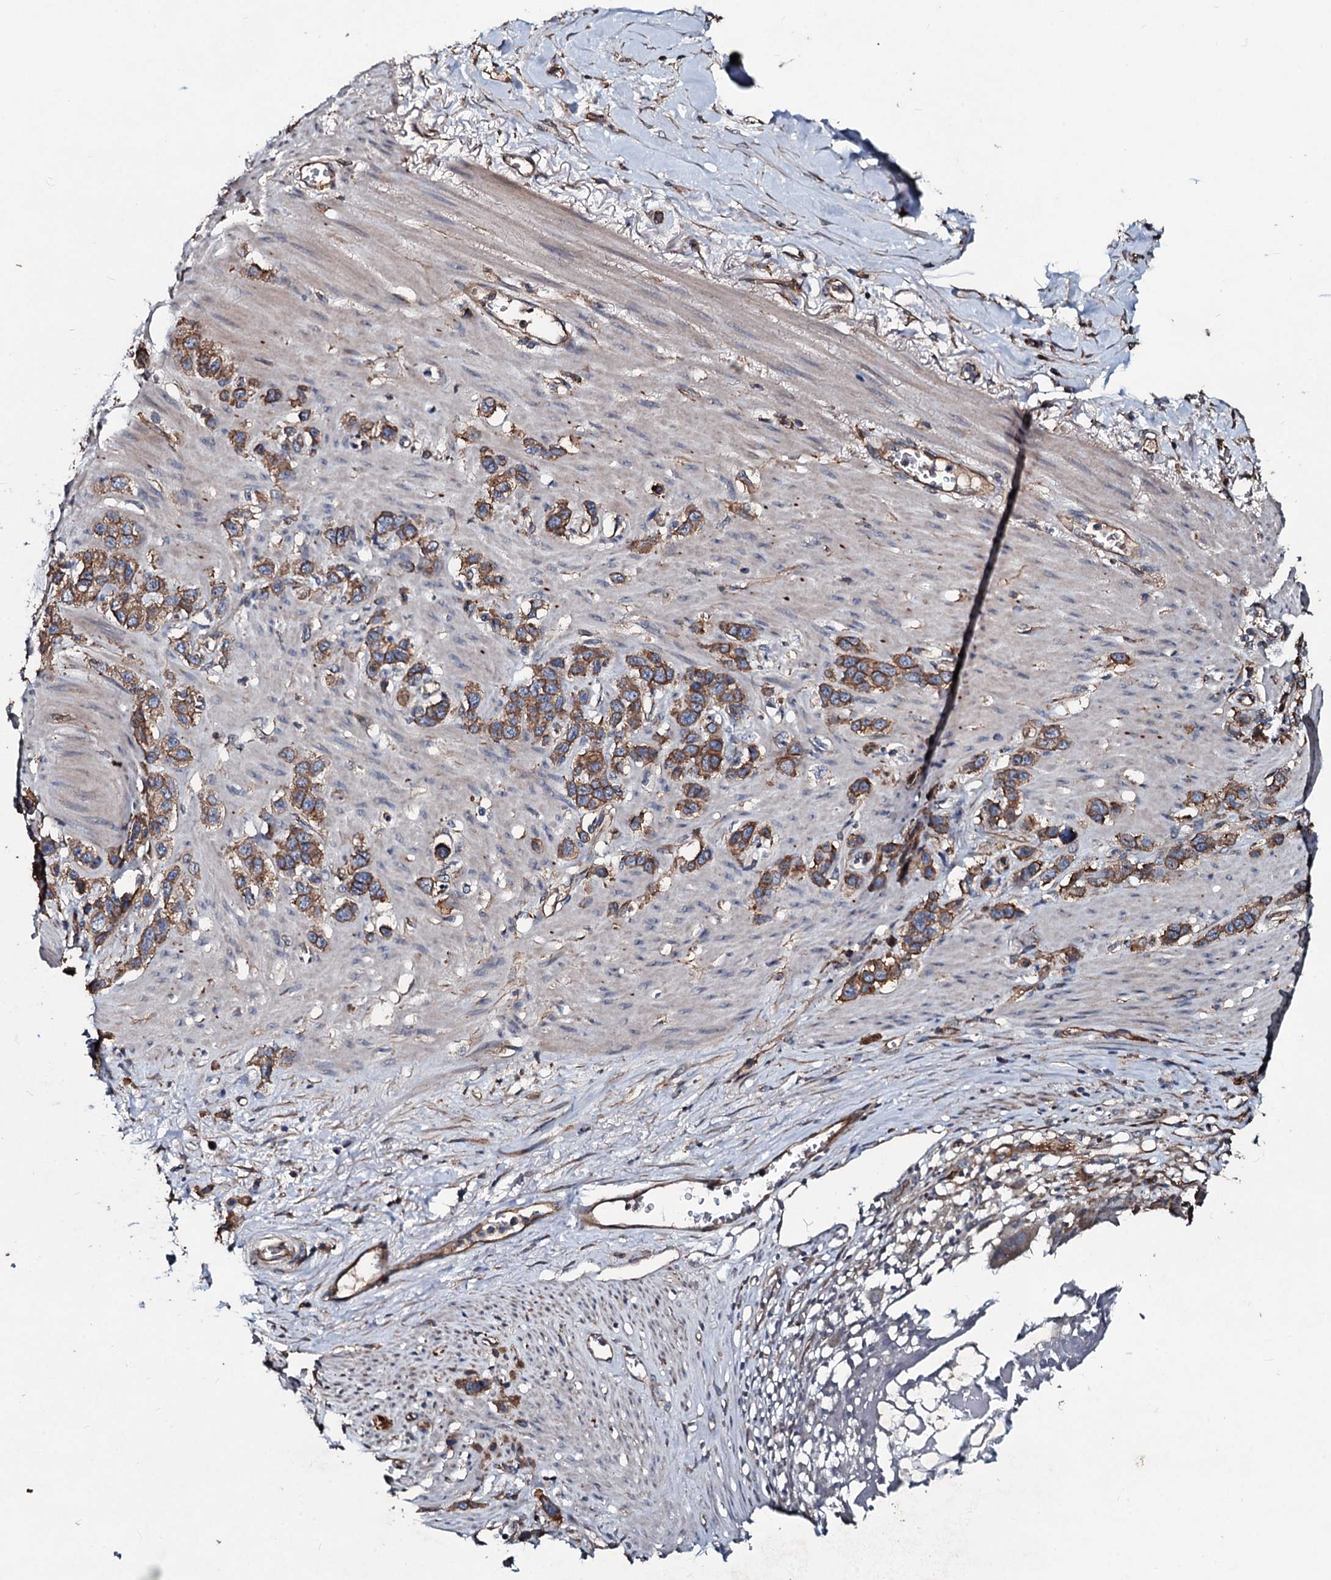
{"staining": {"intensity": "moderate", "quantity": ">75%", "location": "cytoplasmic/membranous"}, "tissue": "stomach cancer", "cell_type": "Tumor cells", "image_type": "cancer", "snomed": [{"axis": "morphology", "description": "Adenocarcinoma, NOS"}, {"axis": "morphology", "description": "Adenocarcinoma, High grade"}, {"axis": "topography", "description": "Stomach, upper"}, {"axis": "topography", "description": "Stomach, lower"}], "caption": "Stomach adenocarcinoma stained with a brown dye displays moderate cytoplasmic/membranous positive expression in approximately >75% of tumor cells.", "gene": "DMAC2", "patient": {"sex": "female", "age": 65}}